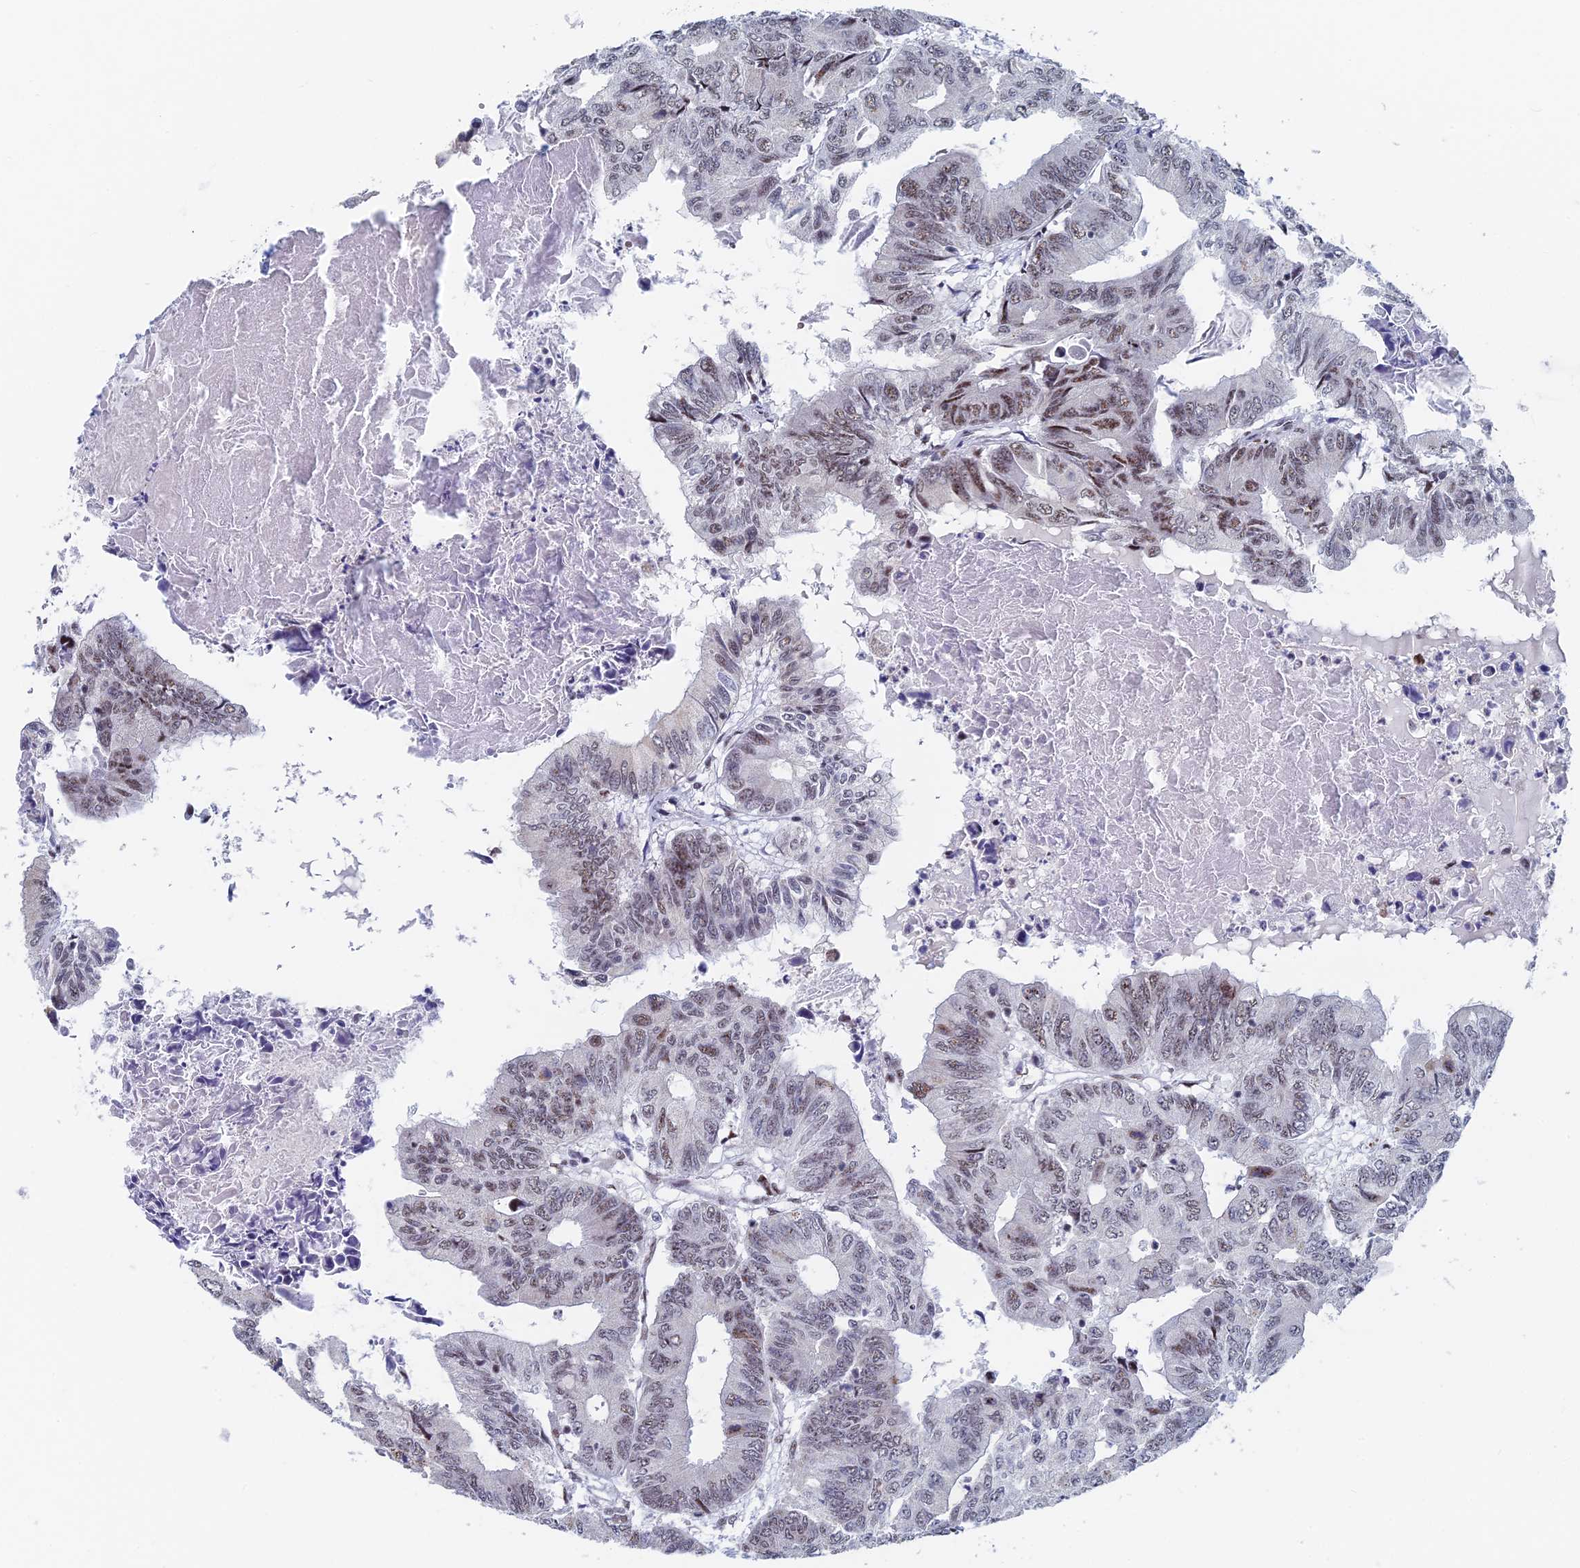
{"staining": {"intensity": "moderate", "quantity": "<25%", "location": "nuclear"}, "tissue": "colorectal cancer", "cell_type": "Tumor cells", "image_type": "cancer", "snomed": [{"axis": "morphology", "description": "Adenocarcinoma, NOS"}, {"axis": "topography", "description": "Colon"}], "caption": "IHC photomicrograph of adenocarcinoma (colorectal) stained for a protein (brown), which demonstrates low levels of moderate nuclear positivity in about <25% of tumor cells.", "gene": "GMNC", "patient": {"sex": "male", "age": 85}}